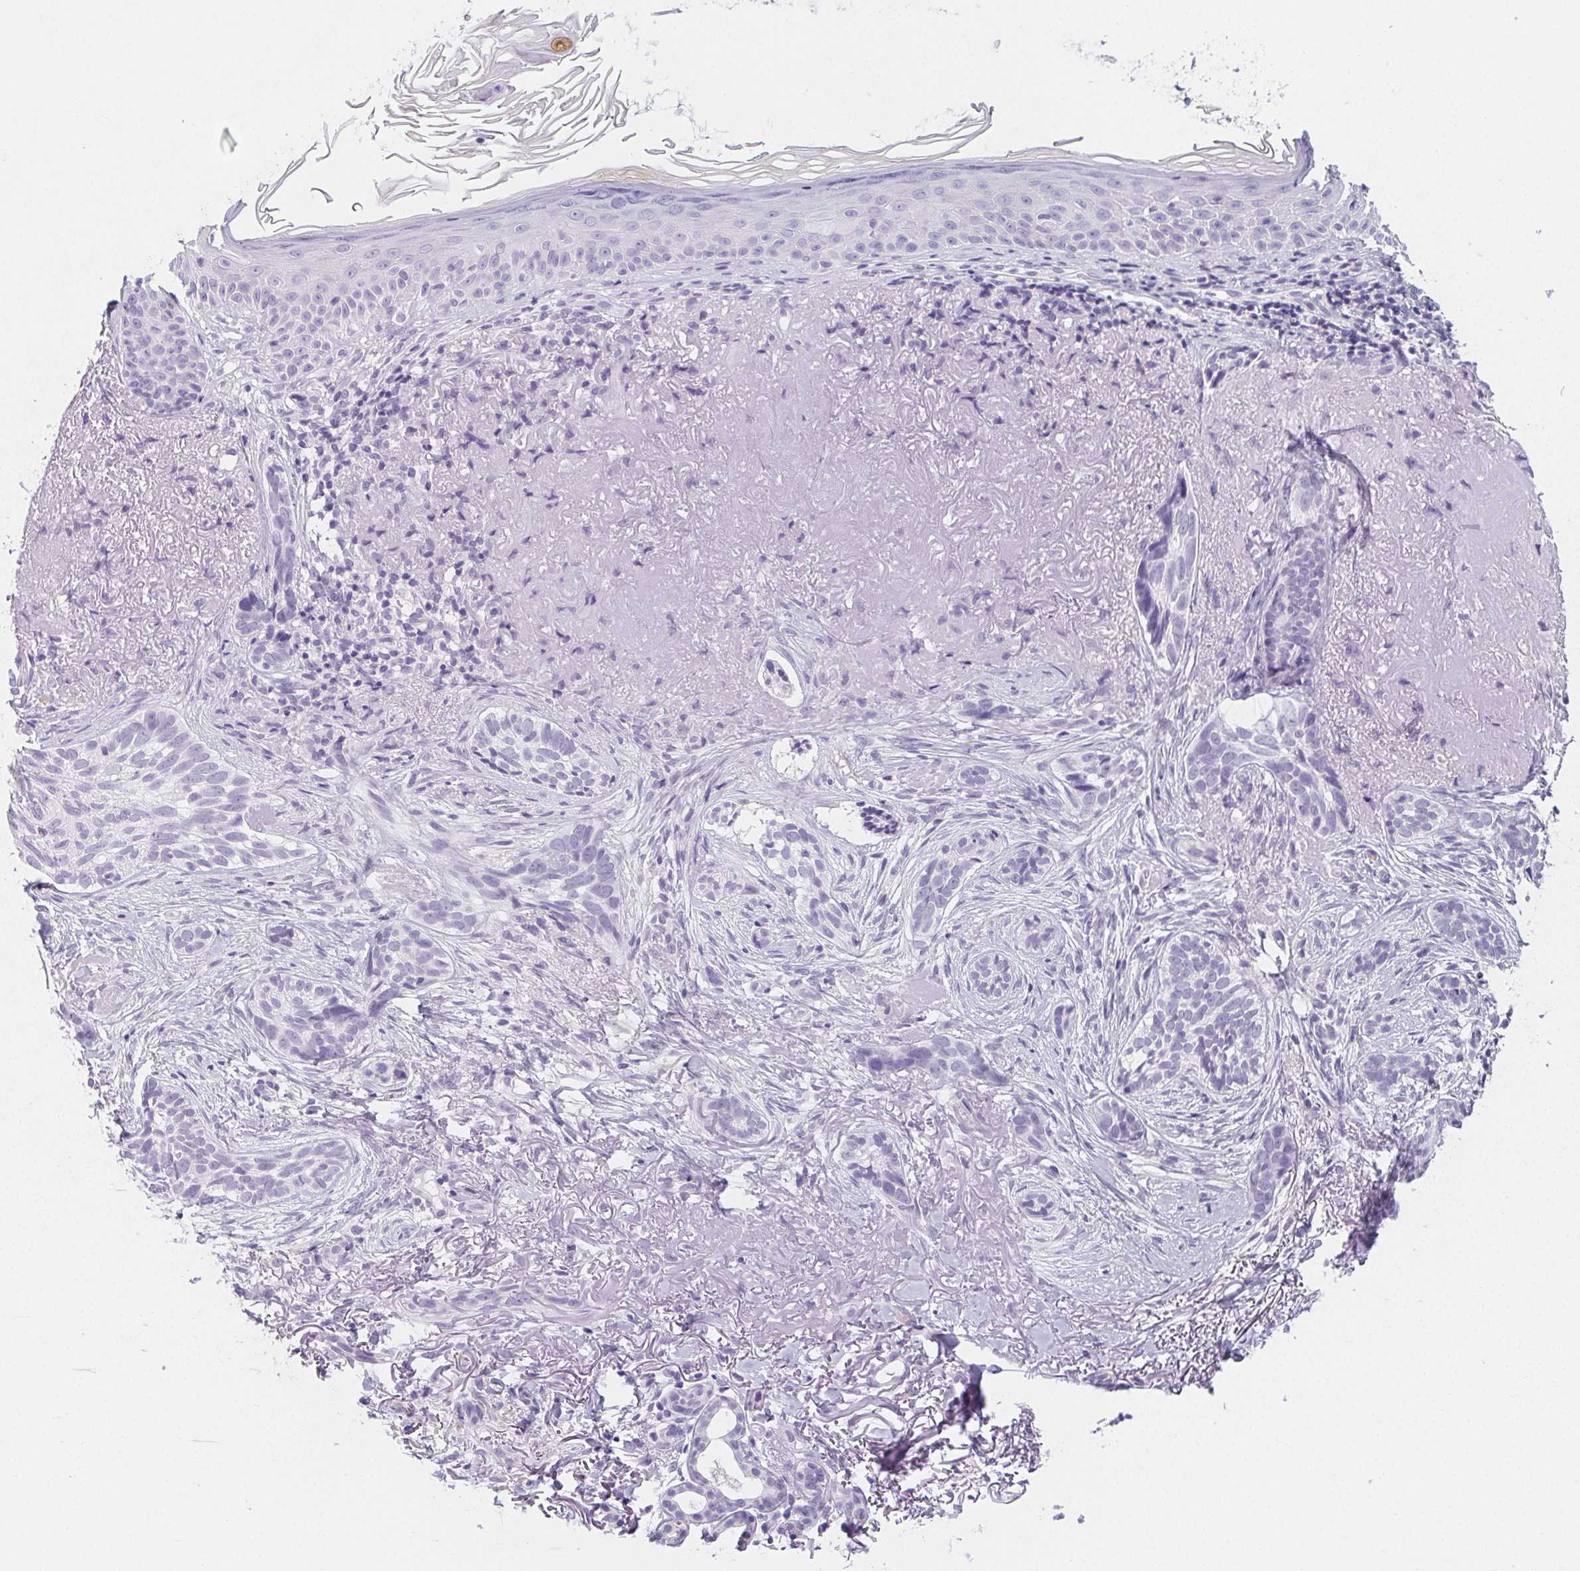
{"staining": {"intensity": "negative", "quantity": "none", "location": "none"}, "tissue": "skin cancer", "cell_type": "Tumor cells", "image_type": "cancer", "snomed": [{"axis": "morphology", "description": "Basal cell carcinoma"}, {"axis": "morphology", "description": "BCC, high aggressive"}, {"axis": "topography", "description": "Skin"}], "caption": "Immunohistochemical staining of skin cancer demonstrates no significant positivity in tumor cells. (DAB immunohistochemistry with hematoxylin counter stain).", "gene": "ZBBX", "patient": {"sex": "female", "age": 86}}